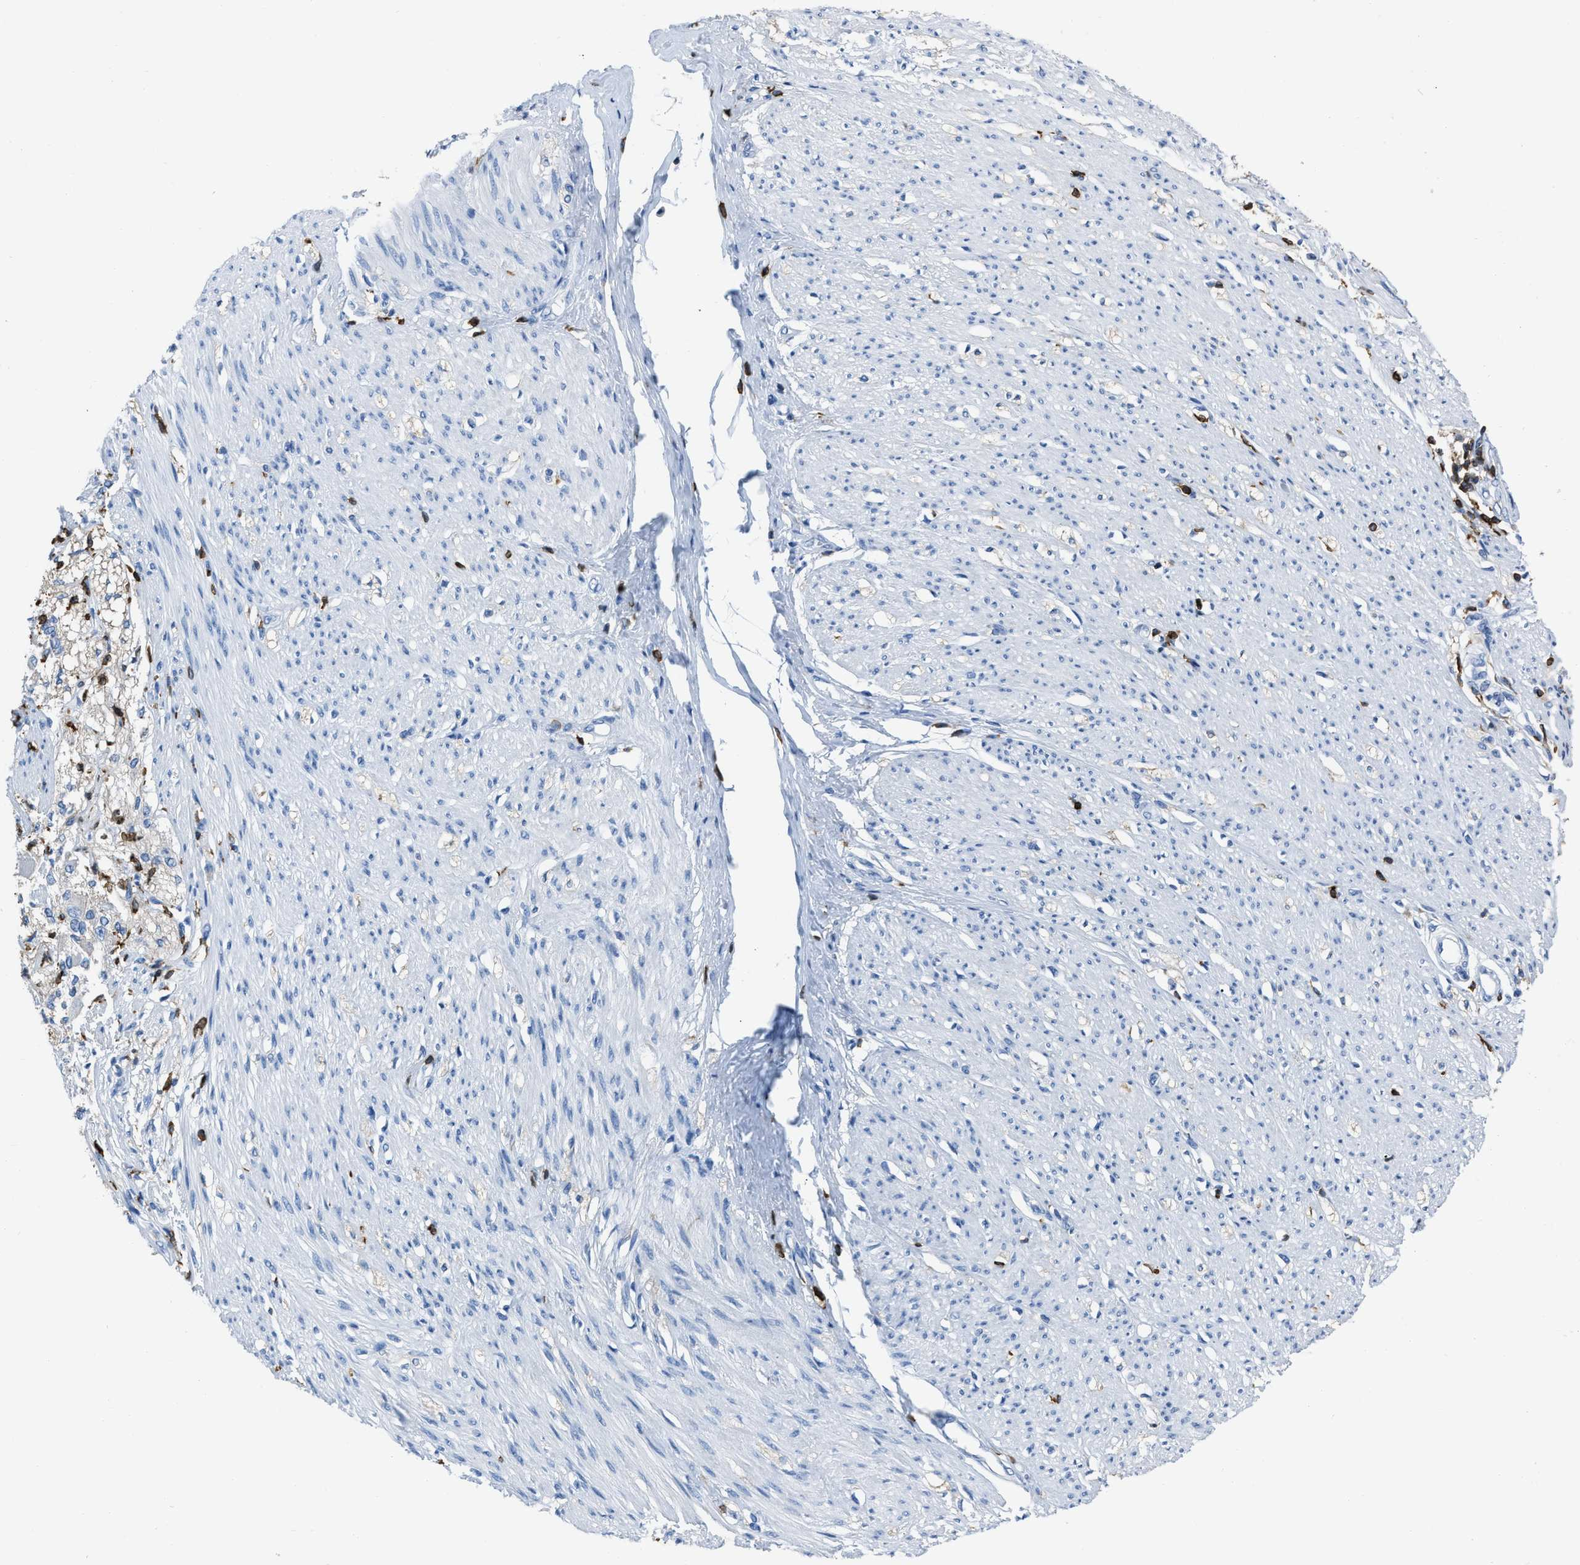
{"staining": {"intensity": "negative", "quantity": "none", "location": "none"}, "tissue": "adipose tissue", "cell_type": "Adipocytes", "image_type": "normal", "snomed": [{"axis": "morphology", "description": "Normal tissue, NOS"}, {"axis": "morphology", "description": "Adenocarcinoma, NOS"}, {"axis": "topography", "description": "Colon"}, {"axis": "topography", "description": "Peripheral nerve tissue"}], "caption": "IHC micrograph of benign adipose tissue: human adipose tissue stained with DAB displays no significant protein expression in adipocytes.", "gene": "LSP1", "patient": {"sex": "male", "age": 14}}